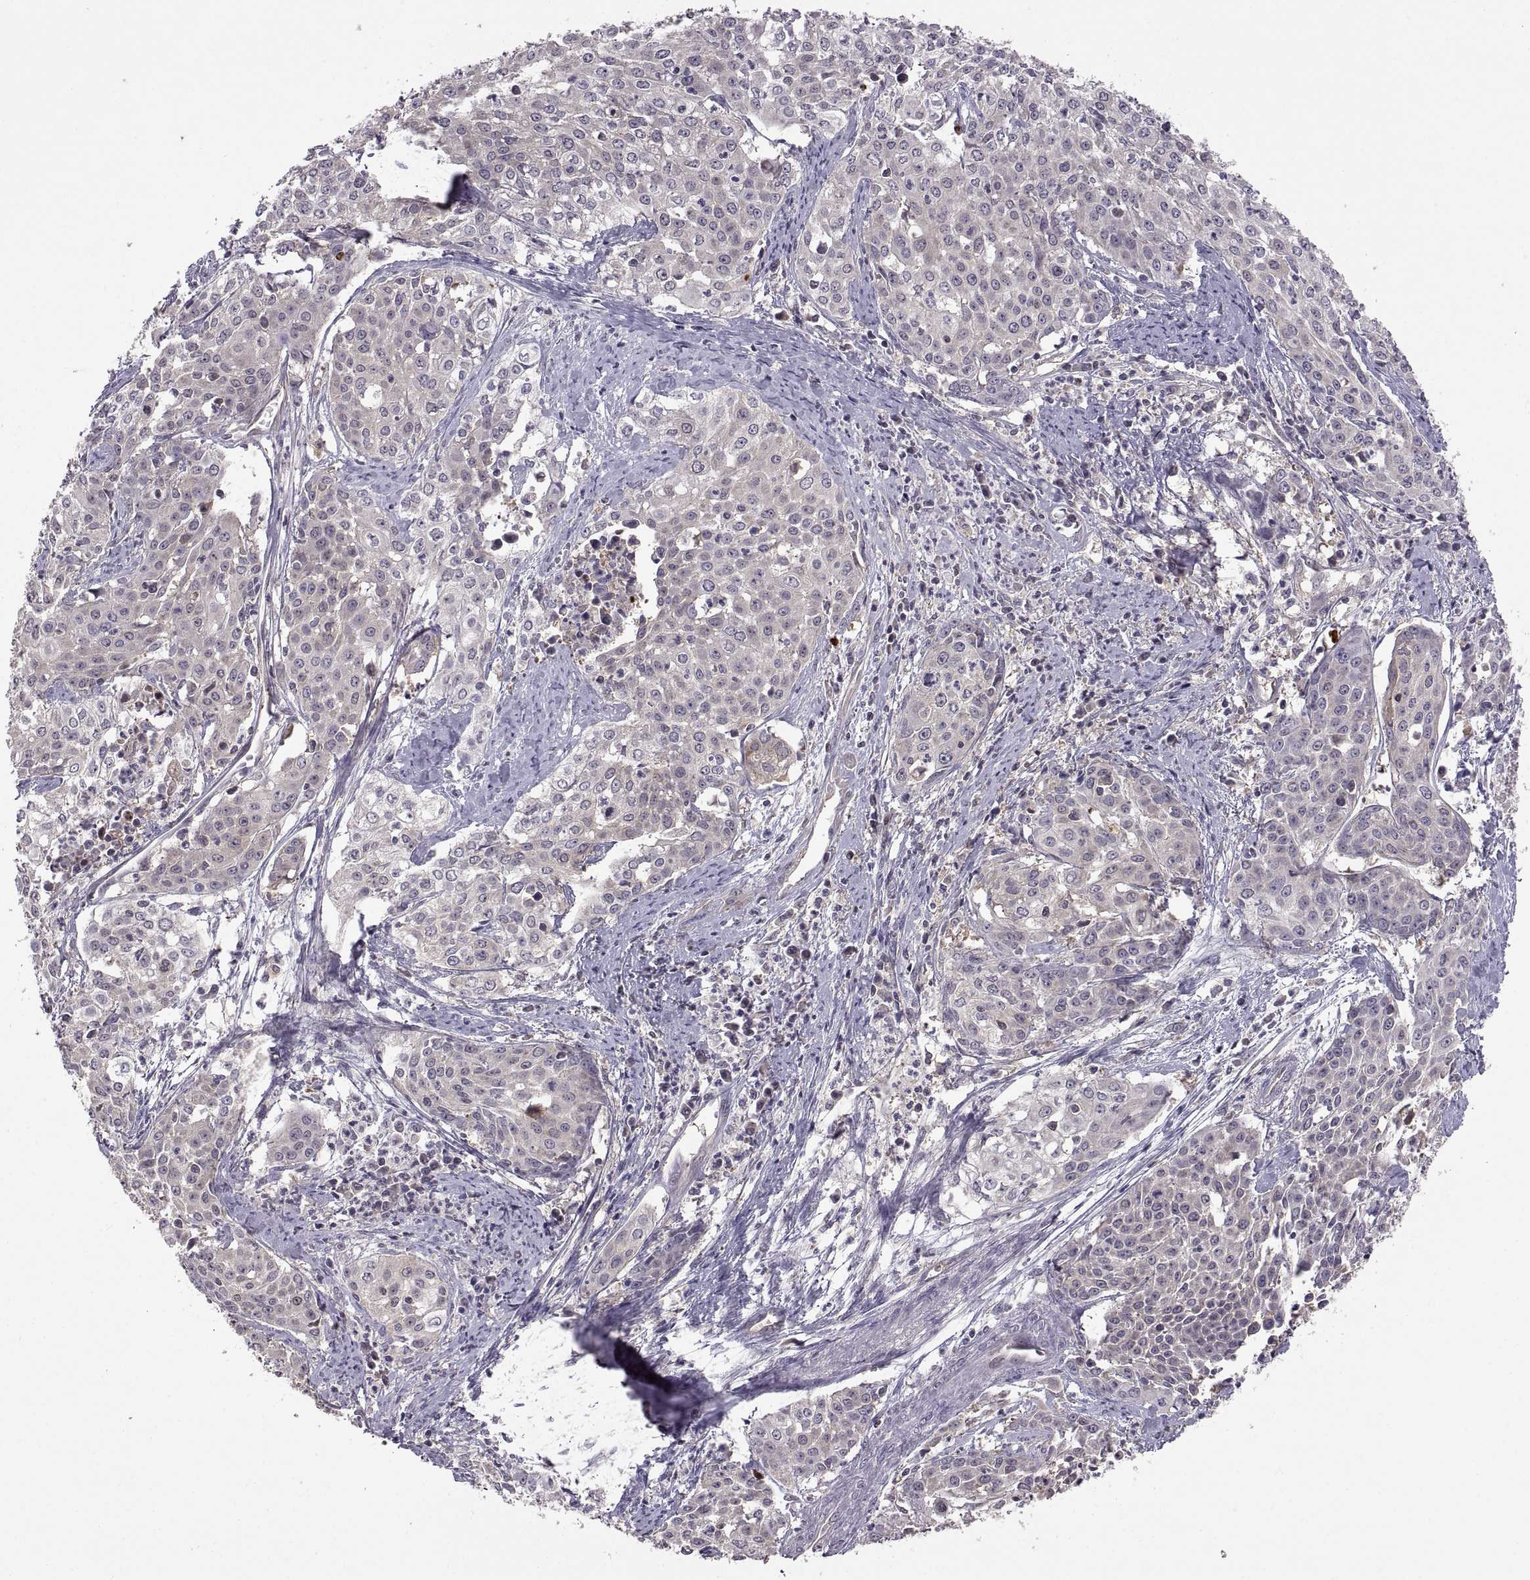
{"staining": {"intensity": "negative", "quantity": "none", "location": "none"}, "tissue": "cervical cancer", "cell_type": "Tumor cells", "image_type": "cancer", "snomed": [{"axis": "morphology", "description": "Squamous cell carcinoma, NOS"}, {"axis": "topography", "description": "Cervix"}], "caption": "Tumor cells are negative for brown protein staining in squamous cell carcinoma (cervical). The staining is performed using DAB brown chromogen with nuclei counter-stained in using hematoxylin.", "gene": "NMNAT2", "patient": {"sex": "female", "age": 39}}